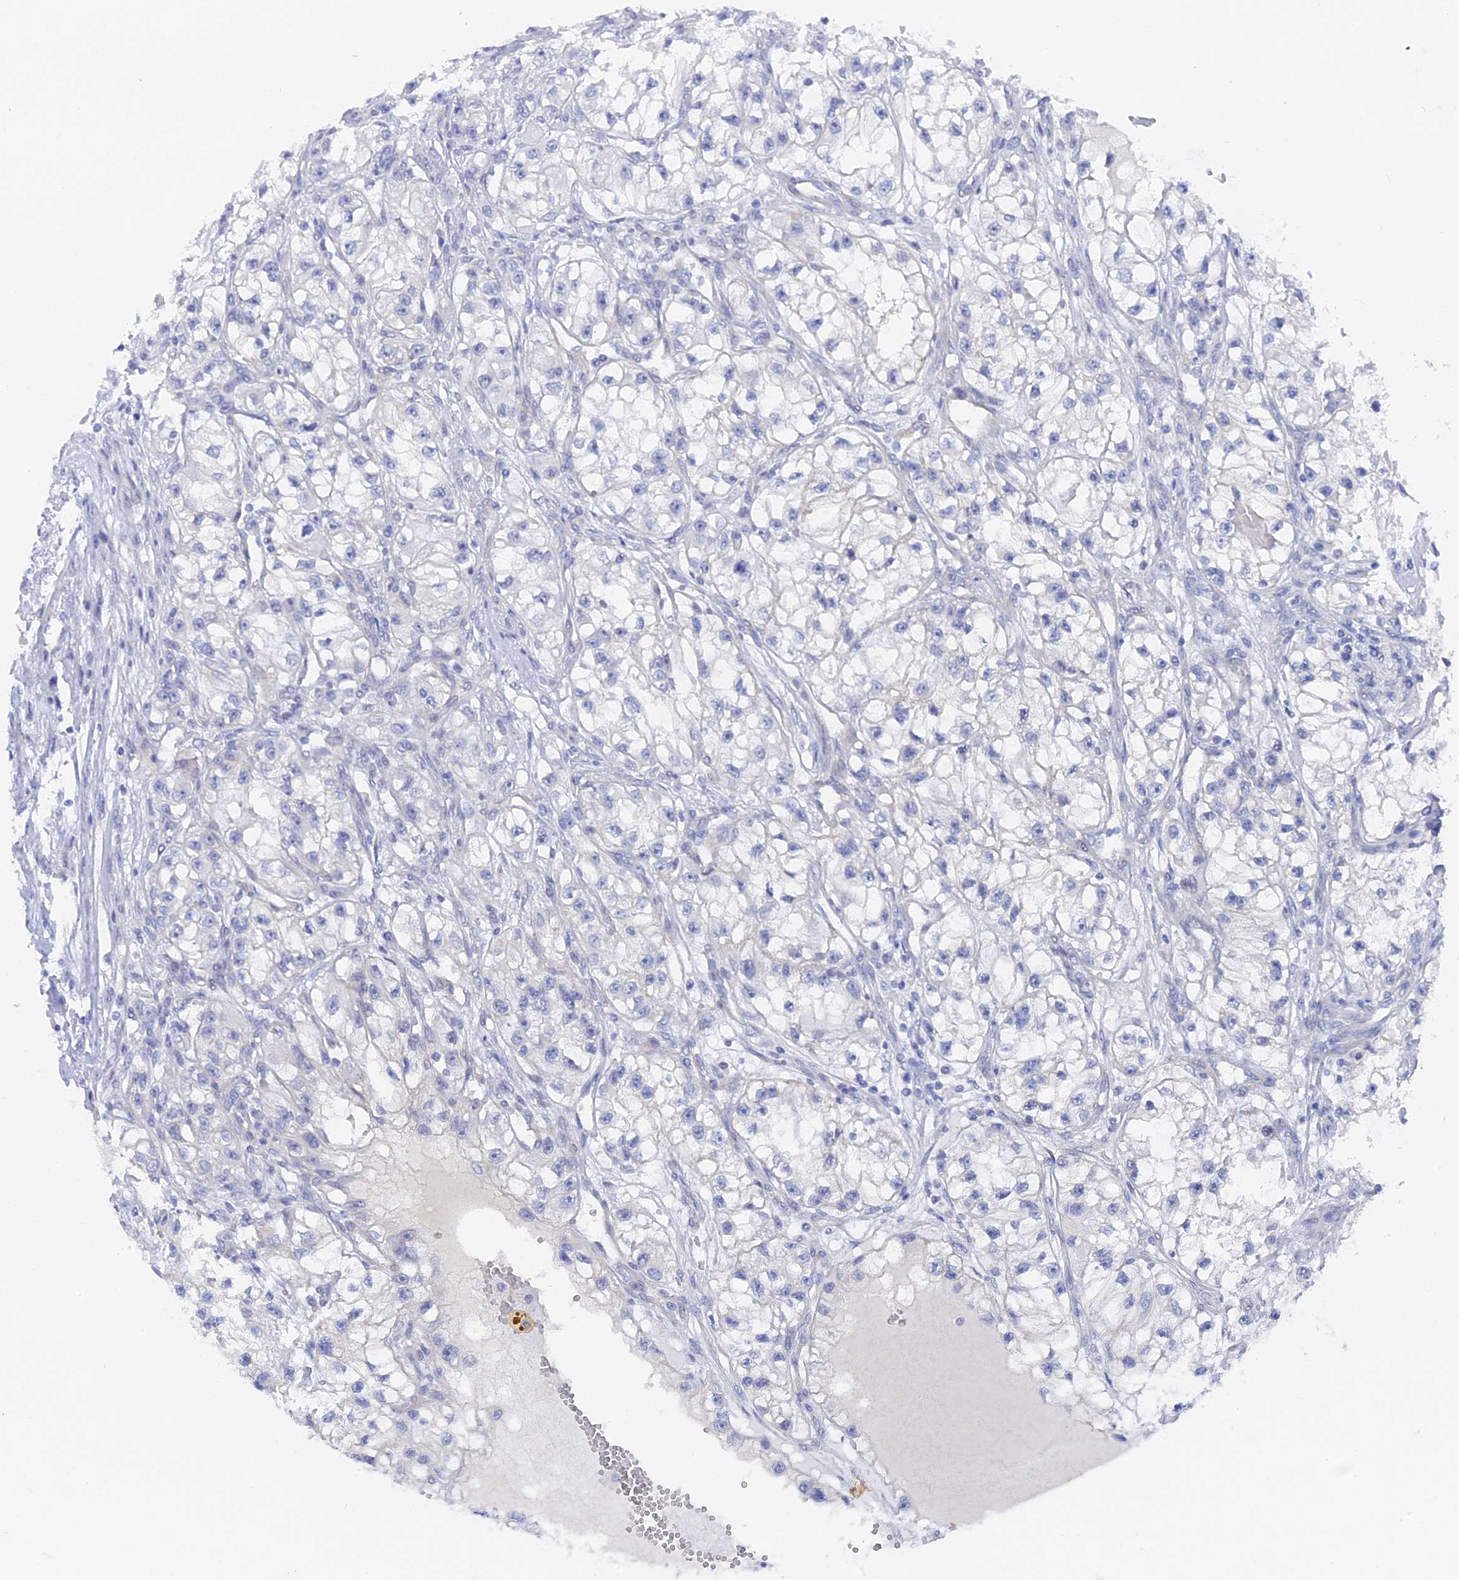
{"staining": {"intensity": "negative", "quantity": "none", "location": "none"}, "tissue": "renal cancer", "cell_type": "Tumor cells", "image_type": "cancer", "snomed": [{"axis": "morphology", "description": "Adenocarcinoma, NOS"}, {"axis": "topography", "description": "Kidney"}], "caption": "Tumor cells show no significant expression in adenocarcinoma (renal).", "gene": "DACT3", "patient": {"sex": "female", "age": 57}}